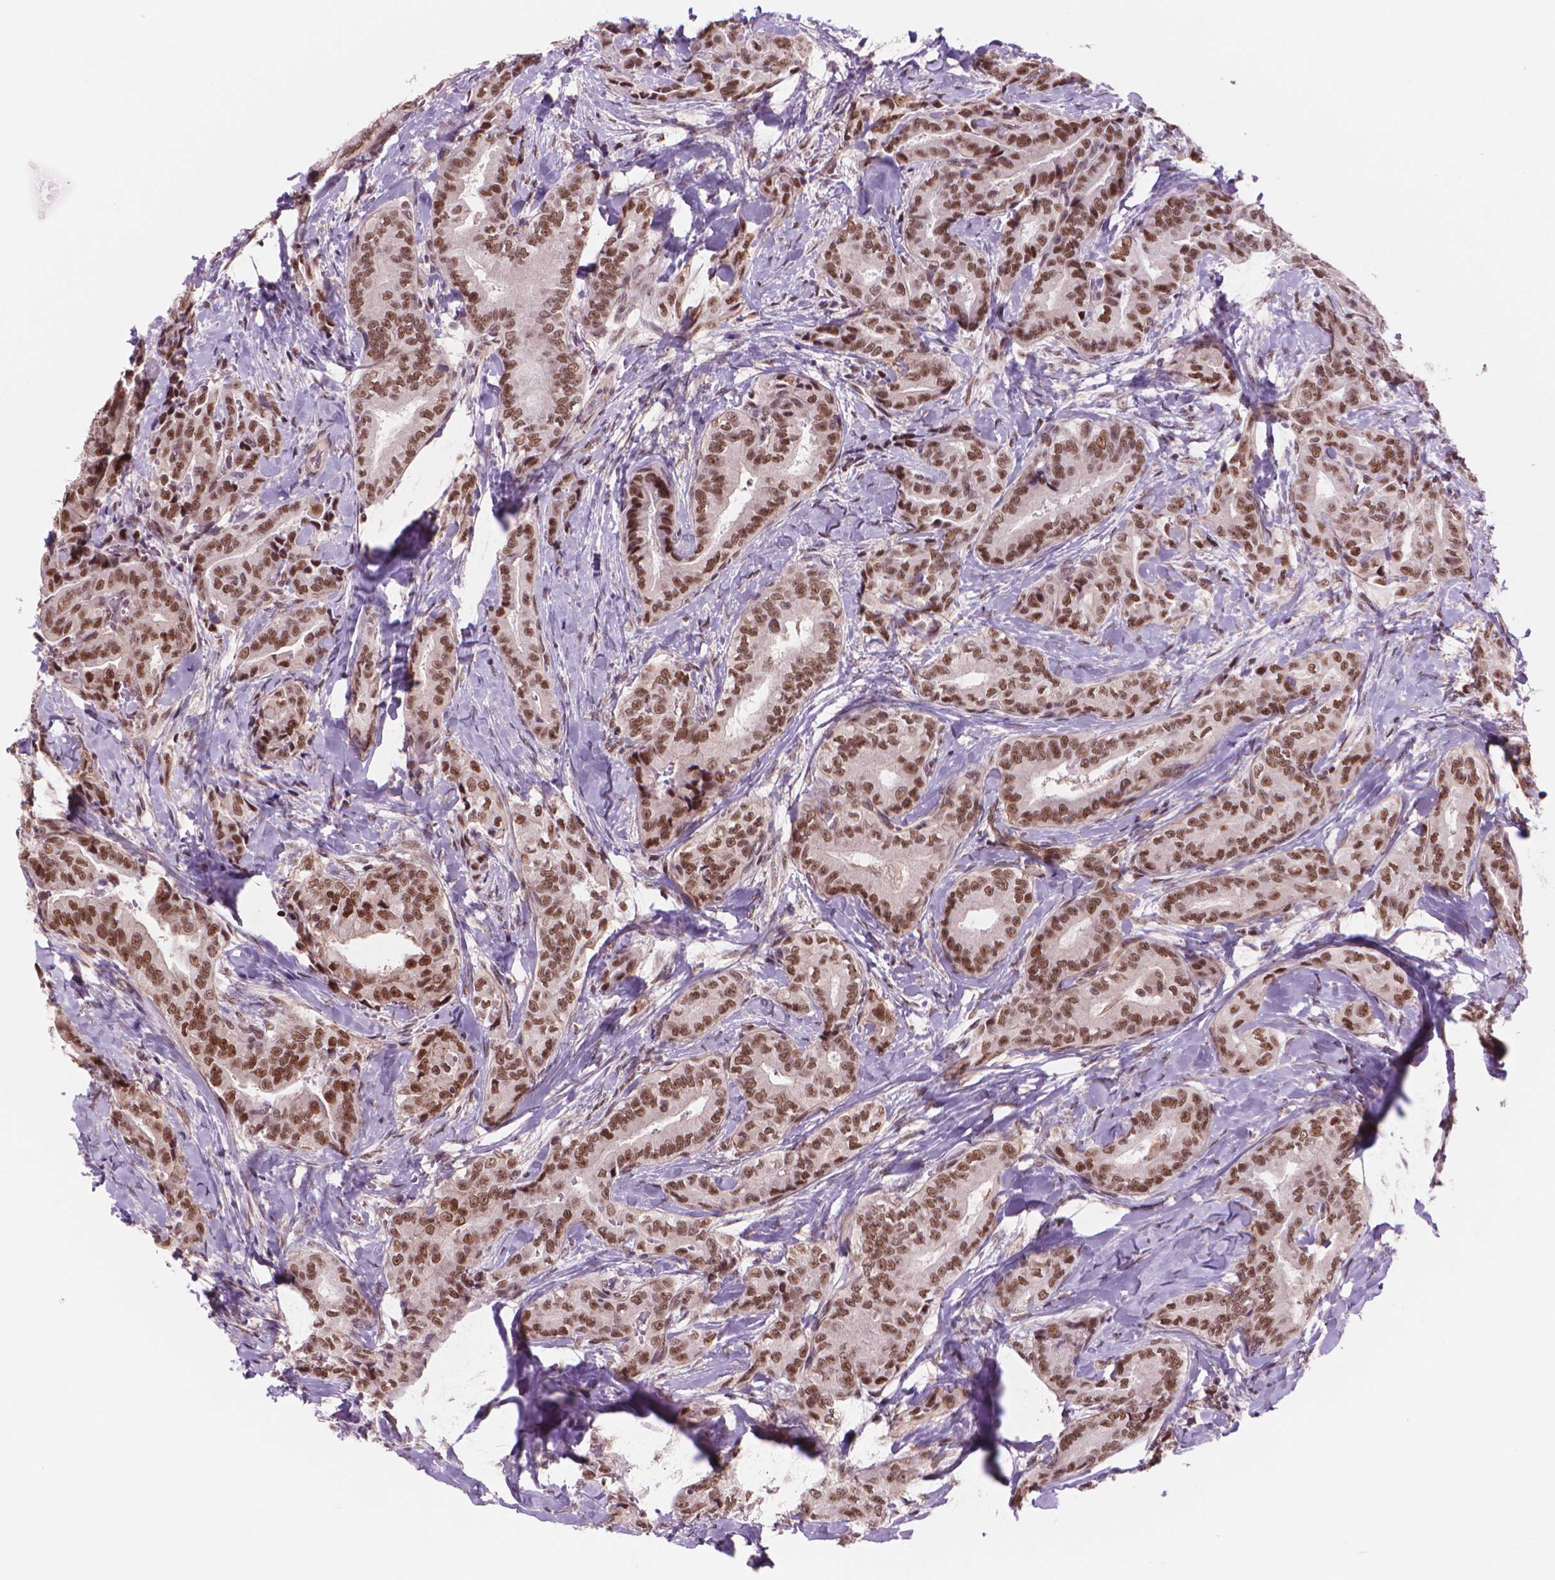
{"staining": {"intensity": "strong", "quantity": ">75%", "location": "nuclear"}, "tissue": "thyroid cancer", "cell_type": "Tumor cells", "image_type": "cancer", "snomed": [{"axis": "morphology", "description": "Papillary adenocarcinoma, NOS"}, {"axis": "topography", "description": "Thyroid gland"}], "caption": "The histopathology image demonstrates a brown stain indicating the presence of a protein in the nuclear of tumor cells in thyroid cancer (papillary adenocarcinoma). The staining was performed using DAB to visualize the protein expression in brown, while the nuclei were stained in blue with hematoxylin (Magnification: 20x).", "gene": "POLR3D", "patient": {"sex": "male", "age": 61}}